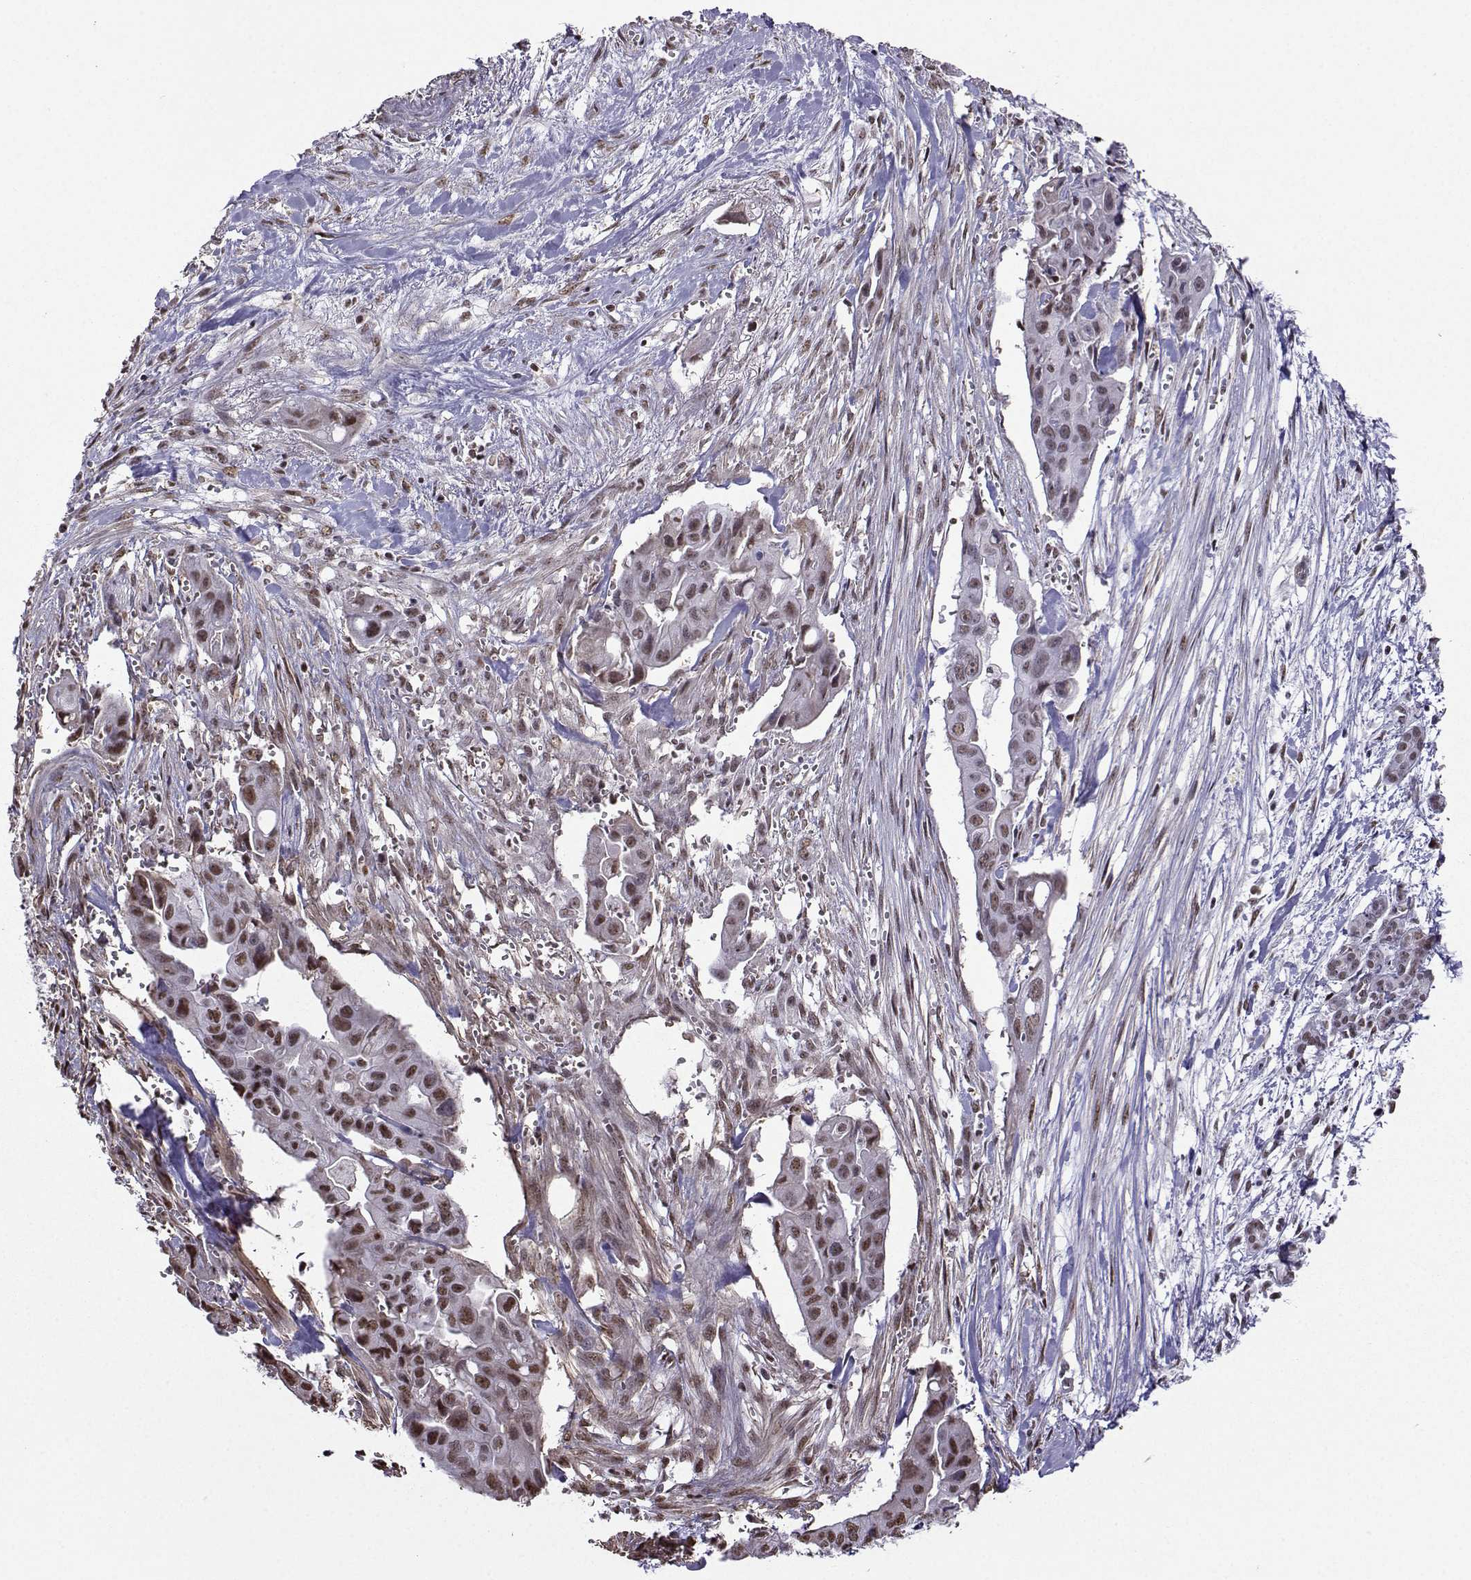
{"staining": {"intensity": "moderate", "quantity": ">75%", "location": "nuclear"}, "tissue": "pancreatic cancer", "cell_type": "Tumor cells", "image_type": "cancer", "snomed": [{"axis": "morphology", "description": "Adenocarcinoma, NOS"}, {"axis": "topography", "description": "Pancreas"}], "caption": "This is an image of immunohistochemistry staining of adenocarcinoma (pancreatic), which shows moderate staining in the nuclear of tumor cells.", "gene": "CCNK", "patient": {"sex": "male", "age": 60}}